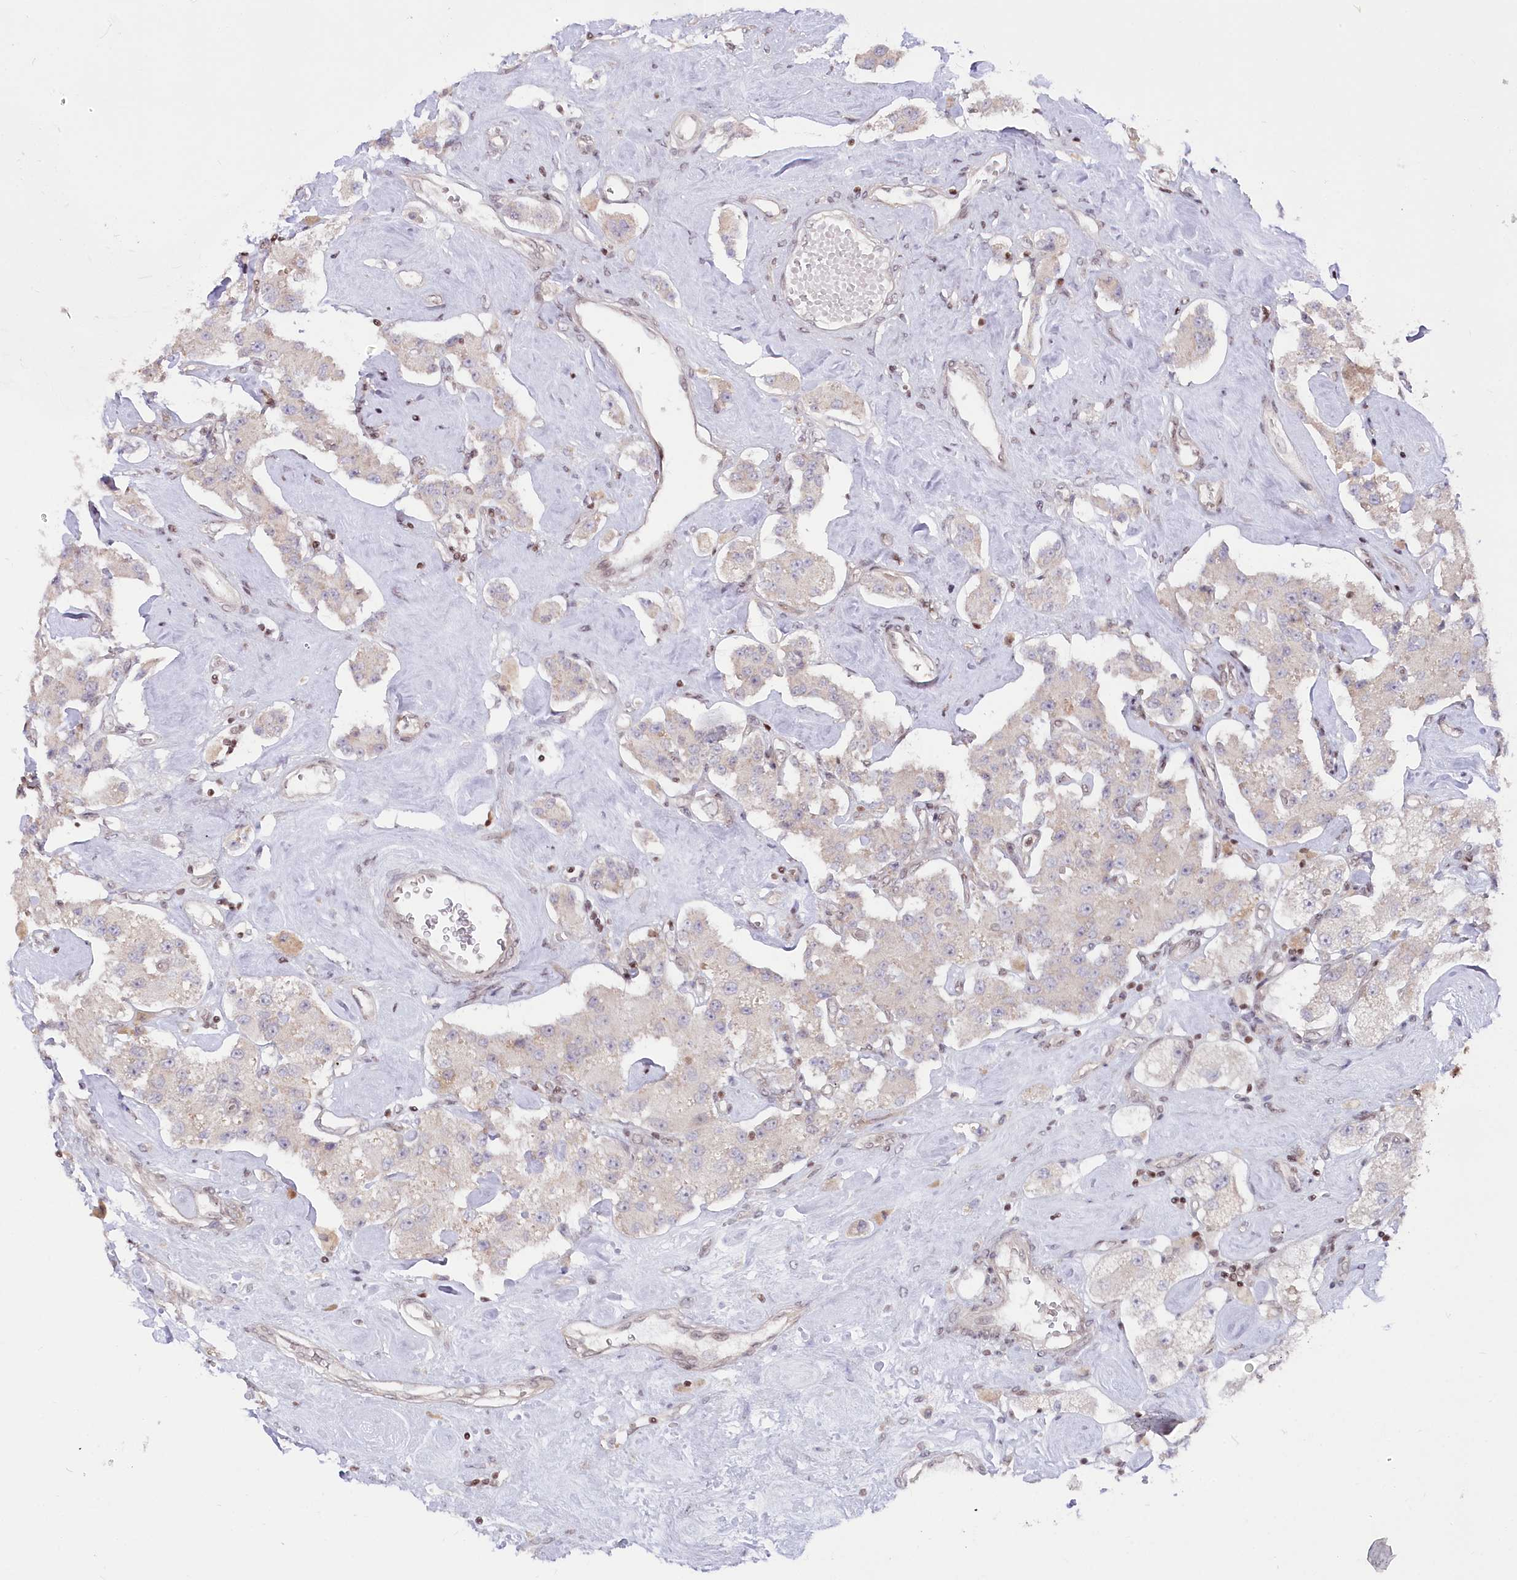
{"staining": {"intensity": "negative", "quantity": "none", "location": "none"}, "tissue": "carcinoid", "cell_type": "Tumor cells", "image_type": "cancer", "snomed": [{"axis": "morphology", "description": "Carcinoid, malignant, NOS"}, {"axis": "topography", "description": "Pancreas"}], "caption": "IHC of human malignant carcinoid exhibits no expression in tumor cells.", "gene": "CGGBP1", "patient": {"sex": "male", "age": 41}}